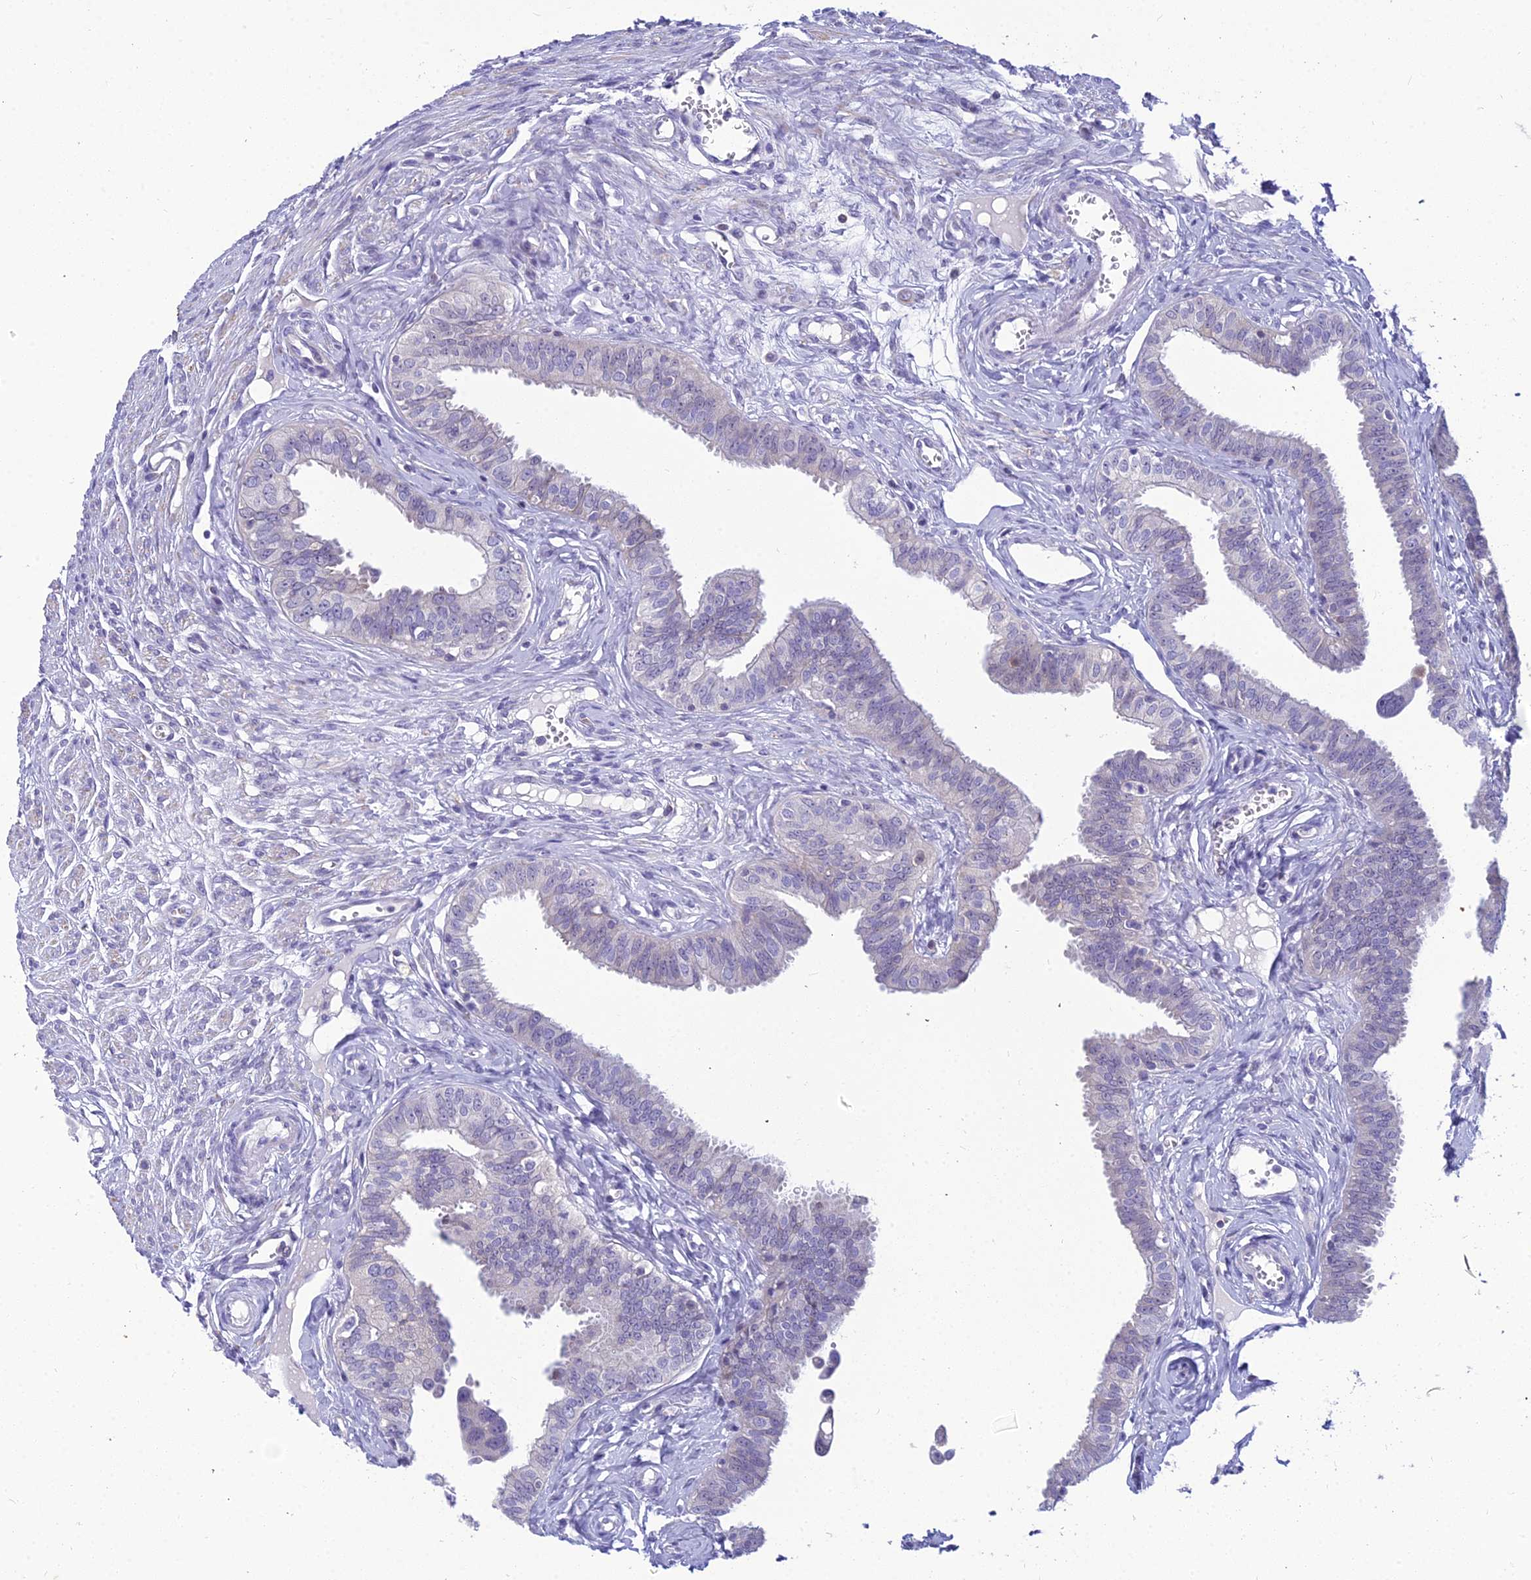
{"staining": {"intensity": "negative", "quantity": "none", "location": "none"}, "tissue": "fallopian tube", "cell_type": "Glandular cells", "image_type": "normal", "snomed": [{"axis": "morphology", "description": "Normal tissue, NOS"}, {"axis": "morphology", "description": "Carcinoma, NOS"}, {"axis": "topography", "description": "Fallopian tube"}, {"axis": "topography", "description": "Ovary"}], "caption": "The micrograph exhibits no staining of glandular cells in benign fallopian tube.", "gene": "ZMIZ1", "patient": {"sex": "female", "age": 59}}